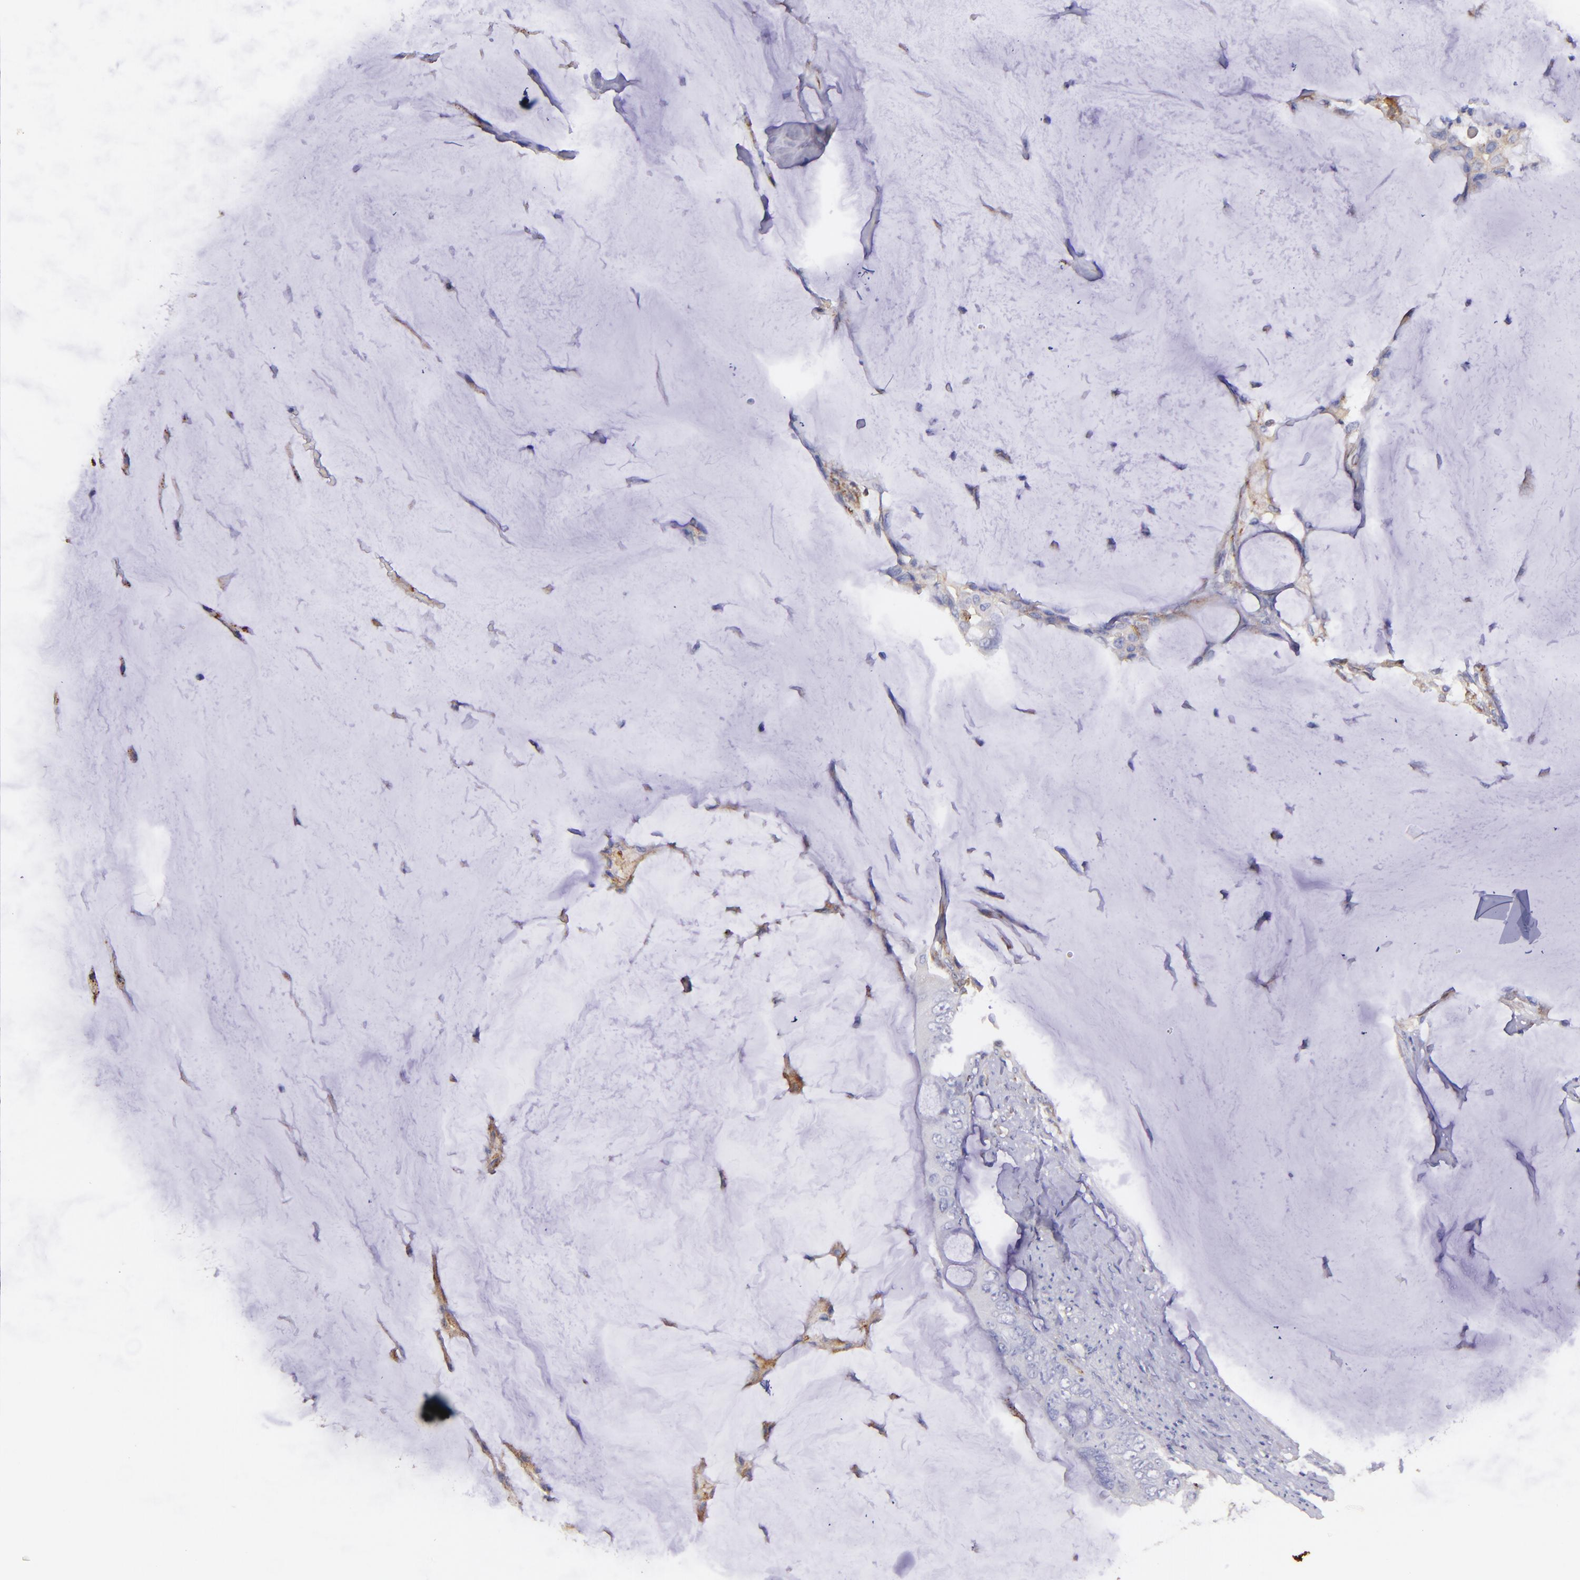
{"staining": {"intensity": "negative", "quantity": "none", "location": "none"}, "tissue": "colorectal cancer", "cell_type": "Tumor cells", "image_type": "cancer", "snomed": [{"axis": "morphology", "description": "Normal tissue, NOS"}, {"axis": "morphology", "description": "Adenocarcinoma, NOS"}, {"axis": "topography", "description": "Rectum"}, {"axis": "topography", "description": "Peripheral nerve tissue"}], "caption": "This is an immunohistochemistry histopathology image of human colorectal cancer. There is no expression in tumor cells.", "gene": "RET", "patient": {"sex": "female", "age": 77}}